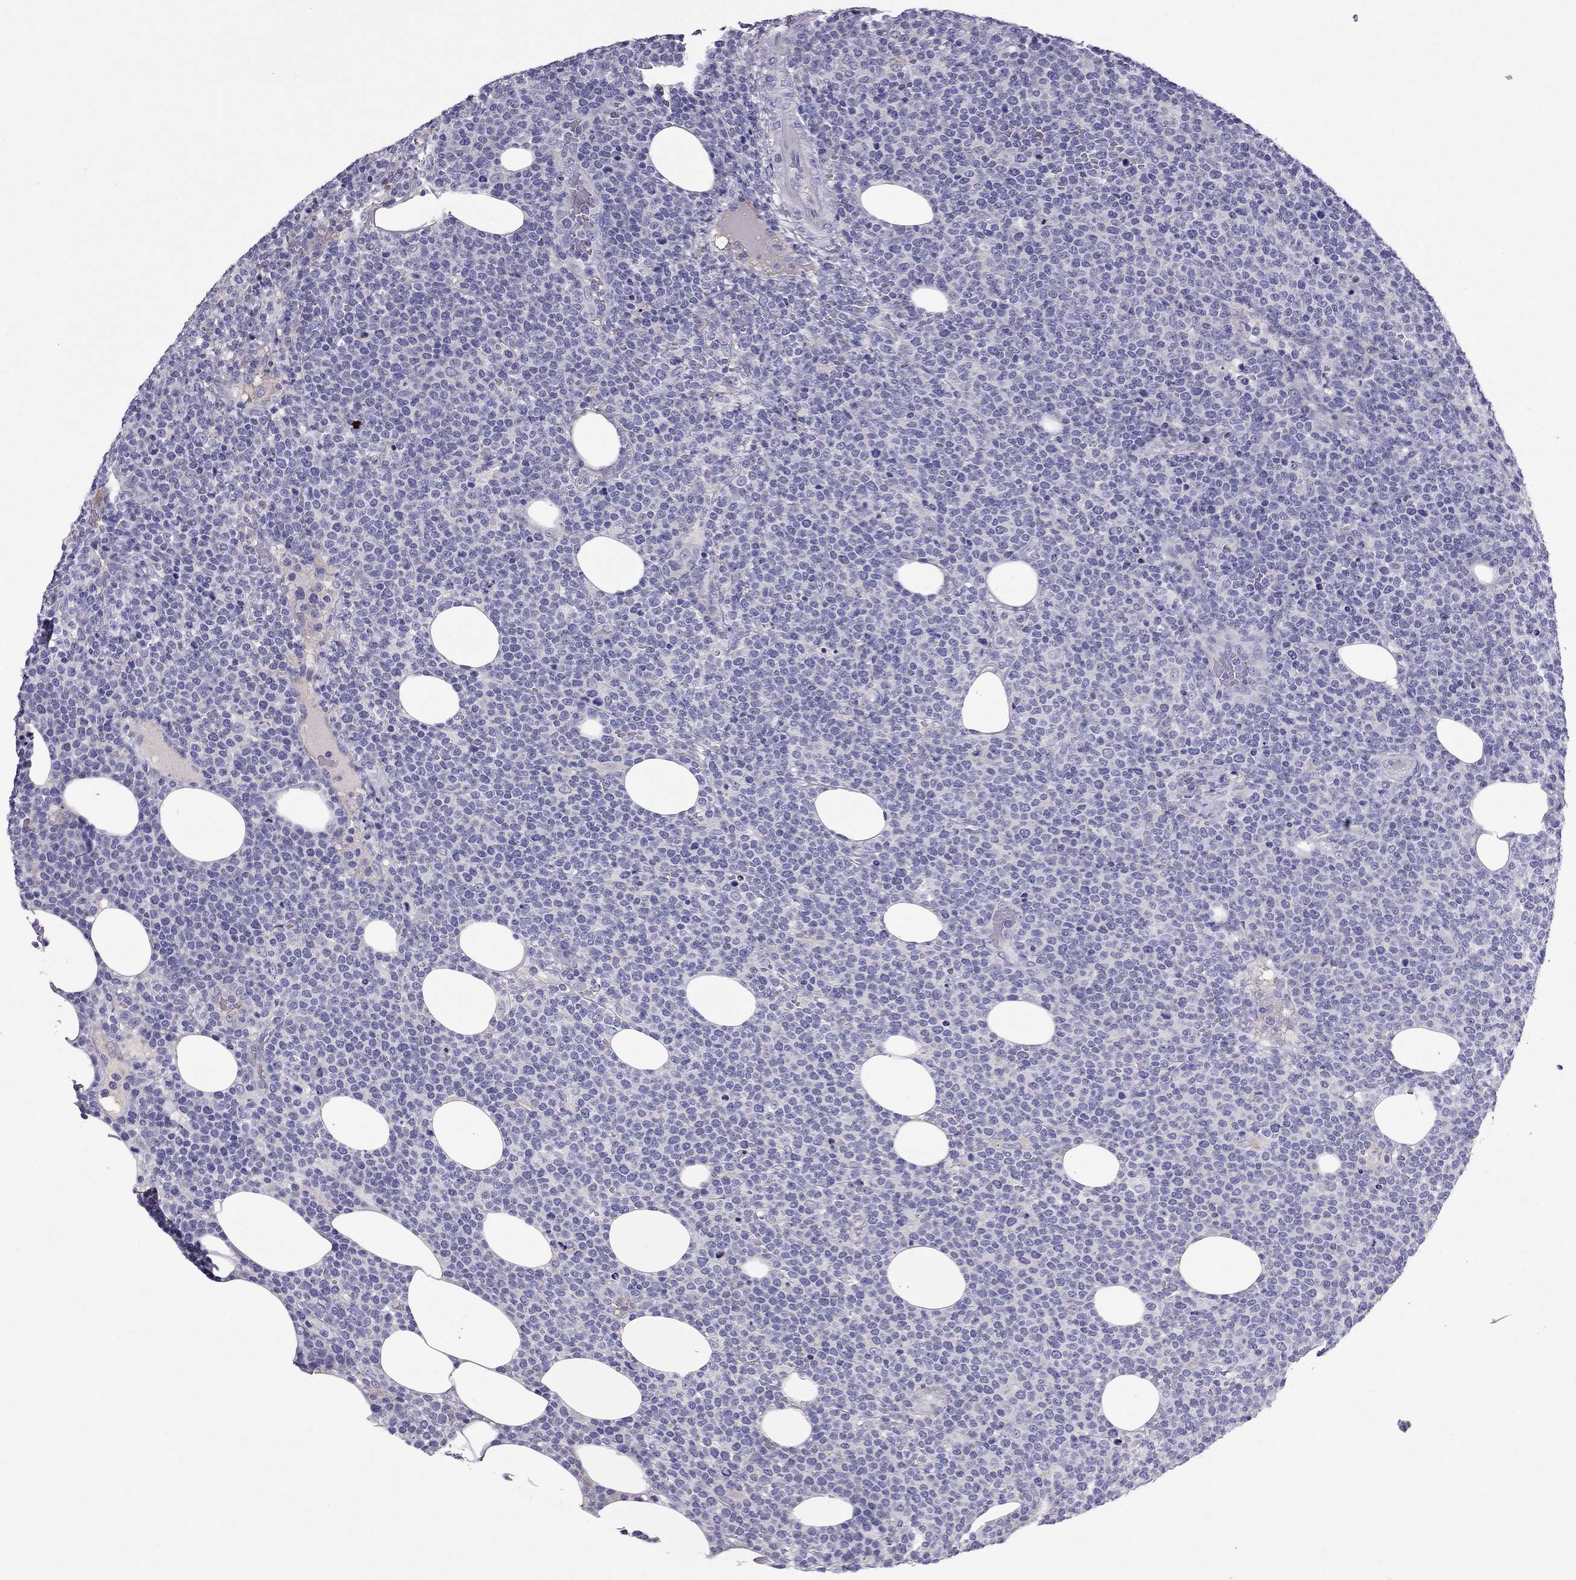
{"staining": {"intensity": "negative", "quantity": "none", "location": "none"}, "tissue": "lymphoma", "cell_type": "Tumor cells", "image_type": "cancer", "snomed": [{"axis": "morphology", "description": "Malignant lymphoma, non-Hodgkin's type, High grade"}, {"axis": "topography", "description": "Lymph node"}], "caption": "Immunohistochemistry photomicrograph of malignant lymphoma, non-Hodgkin's type (high-grade) stained for a protein (brown), which reveals no expression in tumor cells.", "gene": "TBC1D21", "patient": {"sex": "male", "age": 61}}